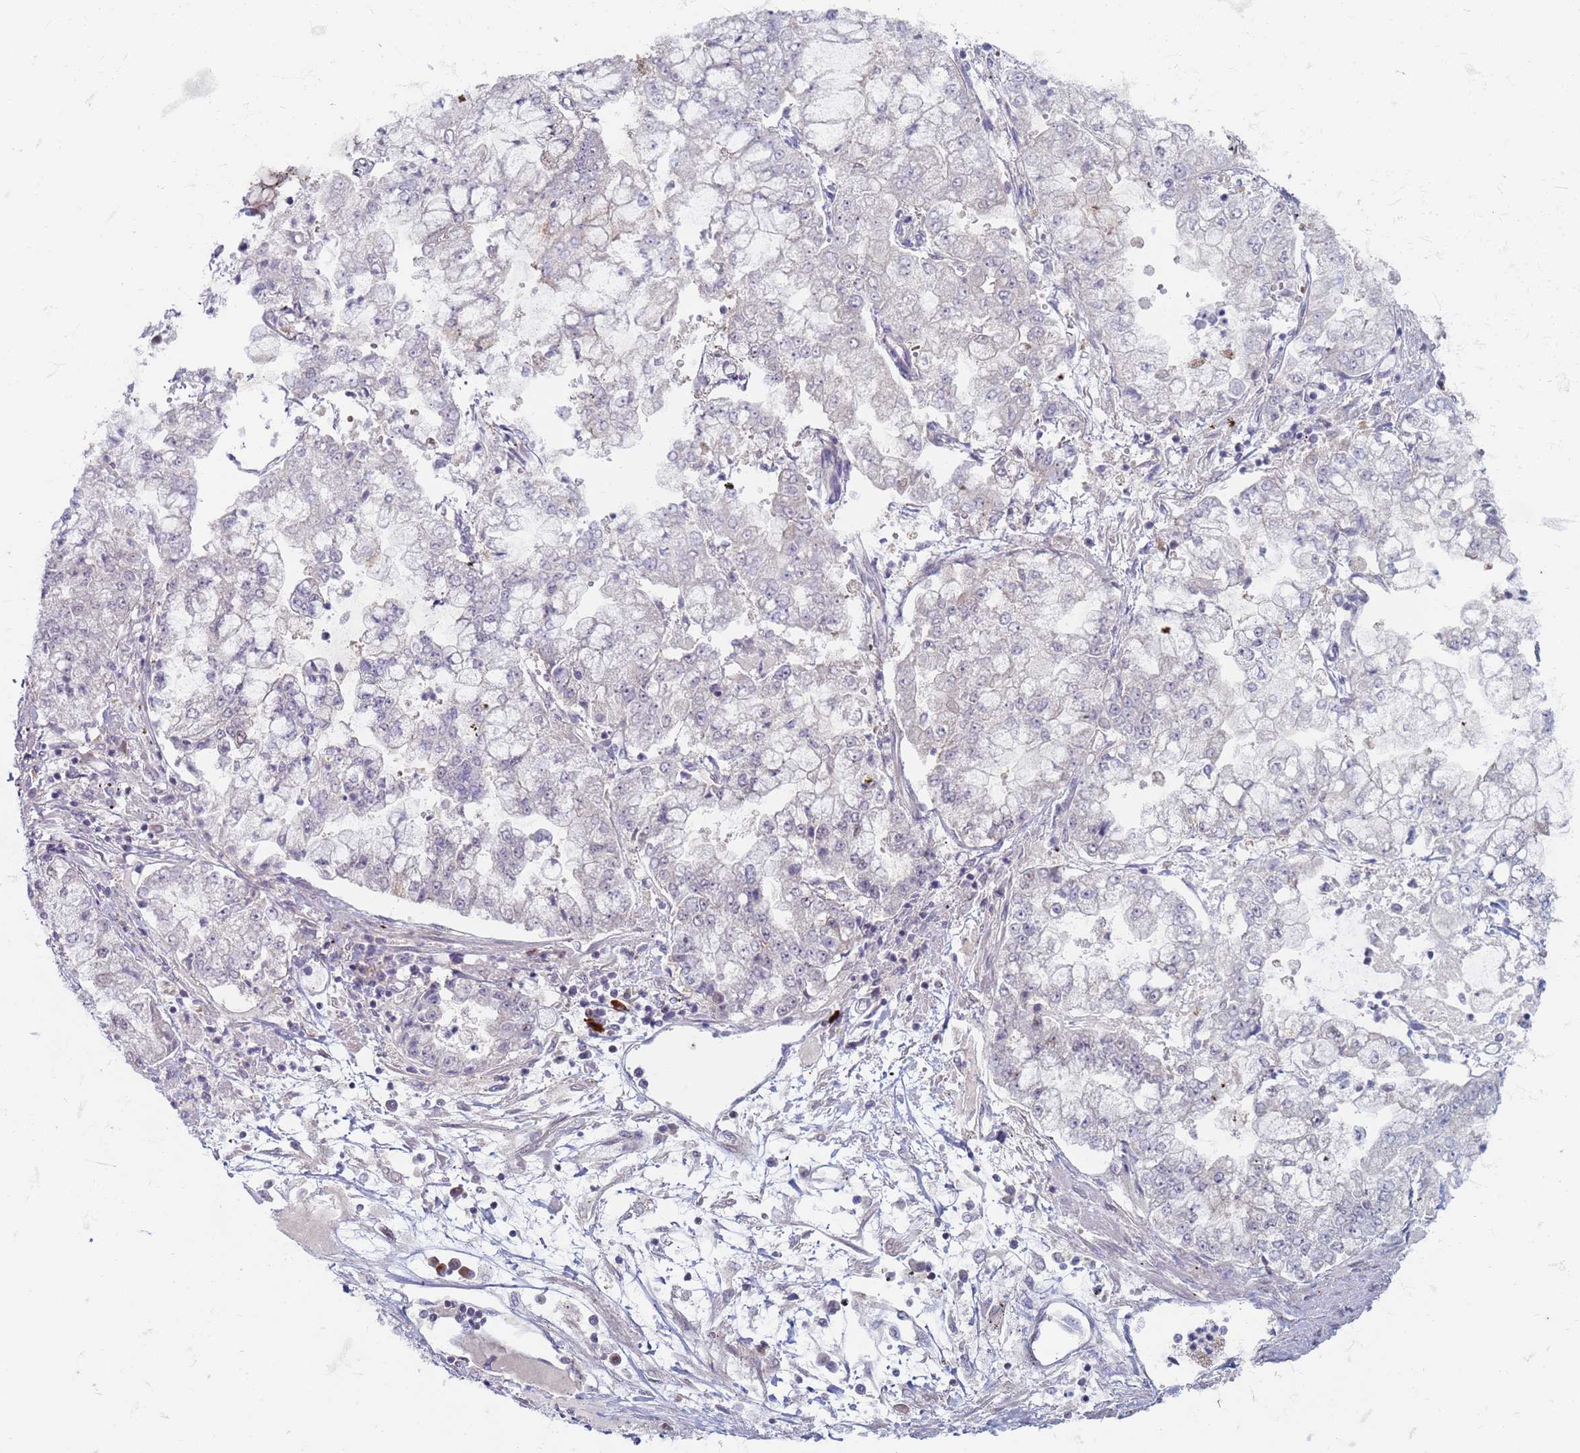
{"staining": {"intensity": "negative", "quantity": "none", "location": "none"}, "tissue": "stomach cancer", "cell_type": "Tumor cells", "image_type": "cancer", "snomed": [{"axis": "morphology", "description": "Adenocarcinoma, NOS"}, {"axis": "topography", "description": "Stomach"}], "caption": "The micrograph shows no significant positivity in tumor cells of stomach cancer (adenocarcinoma).", "gene": "TRMT6", "patient": {"sex": "male", "age": 76}}